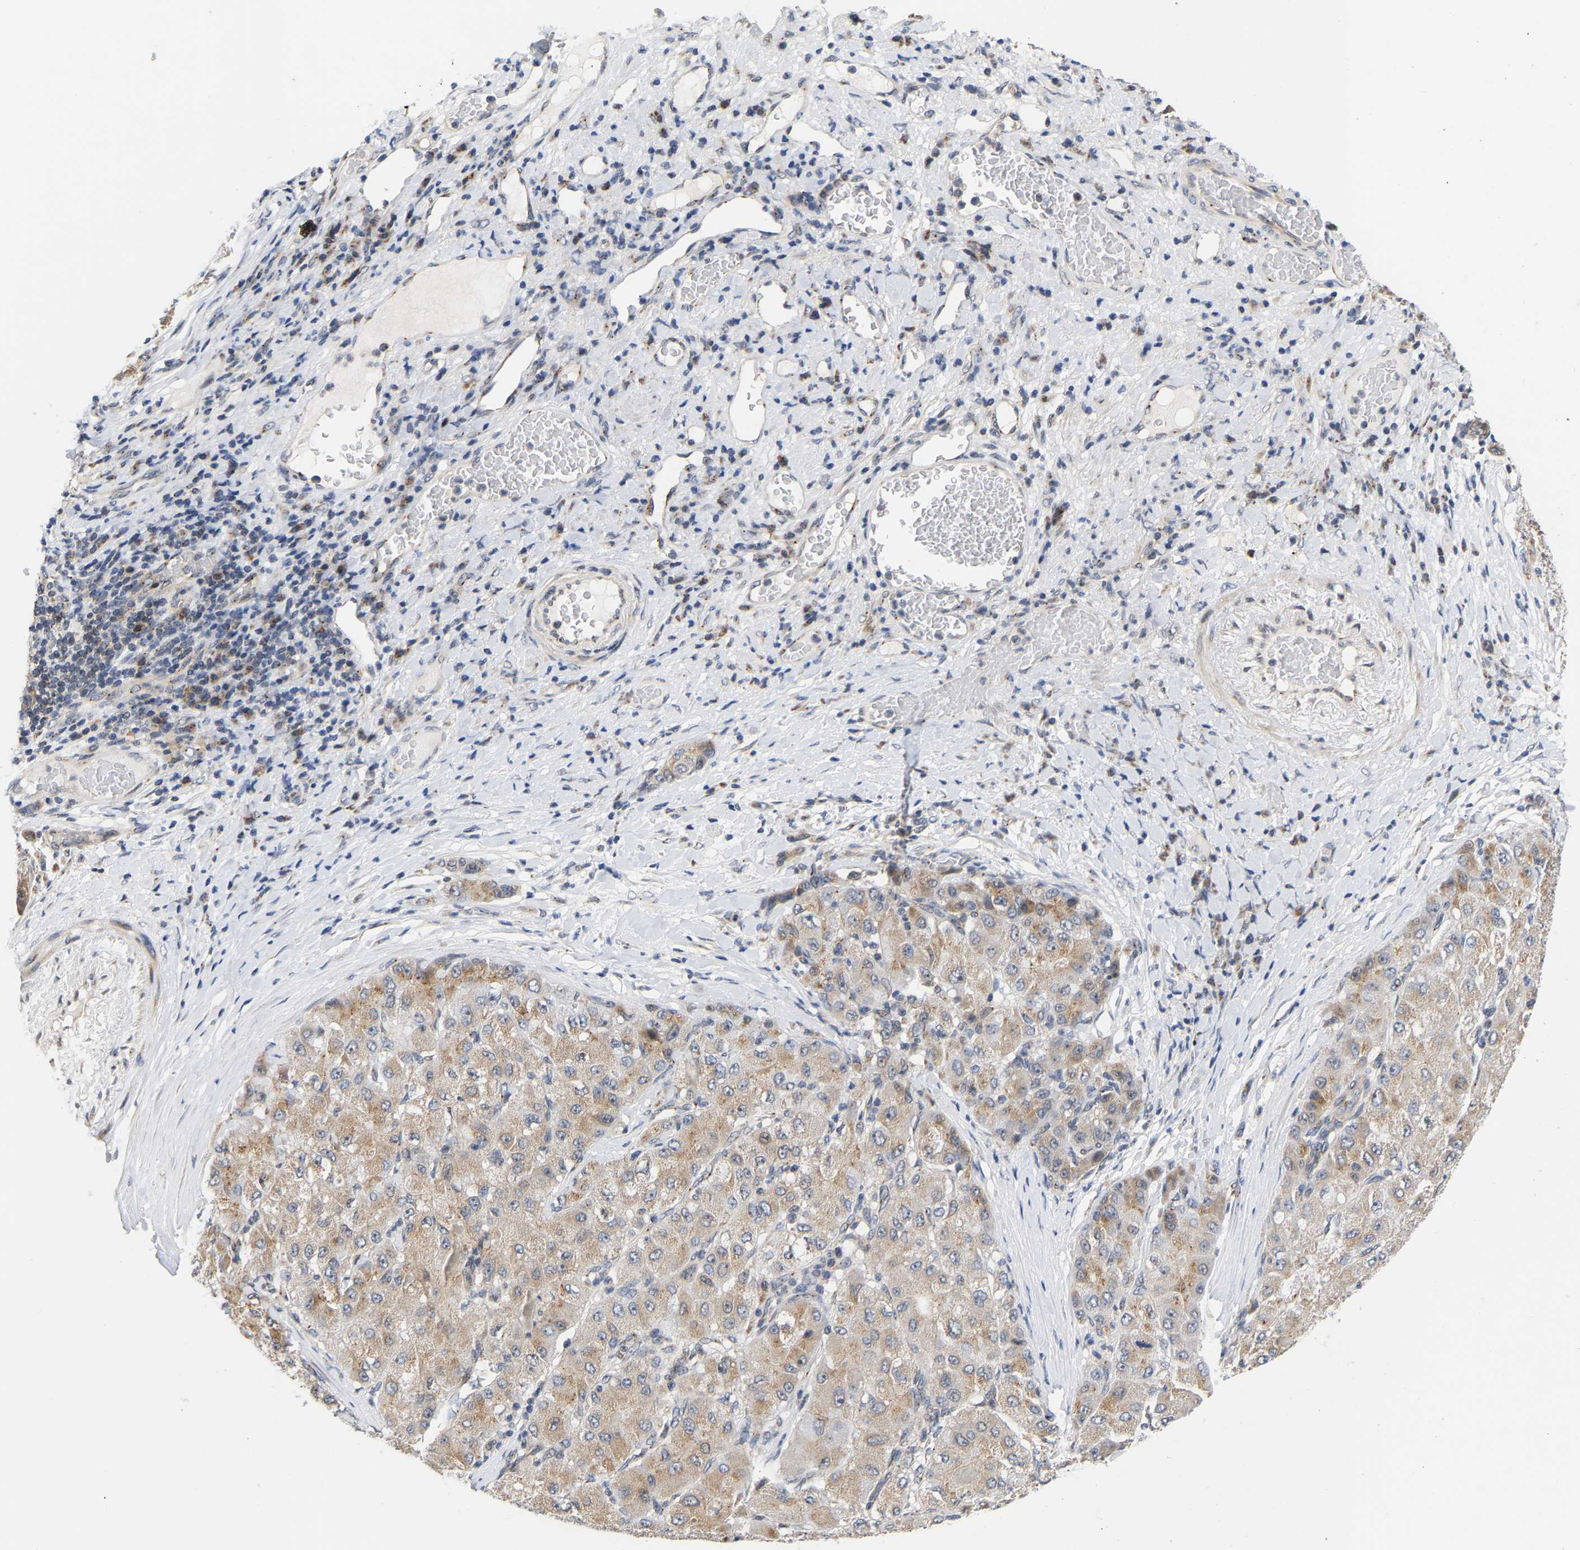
{"staining": {"intensity": "moderate", "quantity": ">75%", "location": "cytoplasmic/membranous"}, "tissue": "liver cancer", "cell_type": "Tumor cells", "image_type": "cancer", "snomed": [{"axis": "morphology", "description": "Cholangiocarcinoma"}, {"axis": "topography", "description": "Liver"}], "caption": "Immunohistochemistry (IHC) of cholangiocarcinoma (liver) shows medium levels of moderate cytoplasmic/membranous staining in approximately >75% of tumor cells. The staining is performed using DAB brown chromogen to label protein expression. The nuclei are counter-stained blue using hematoxylin.", "gene": "PCNT", "patient": {"sex": "male", "age": 50}}